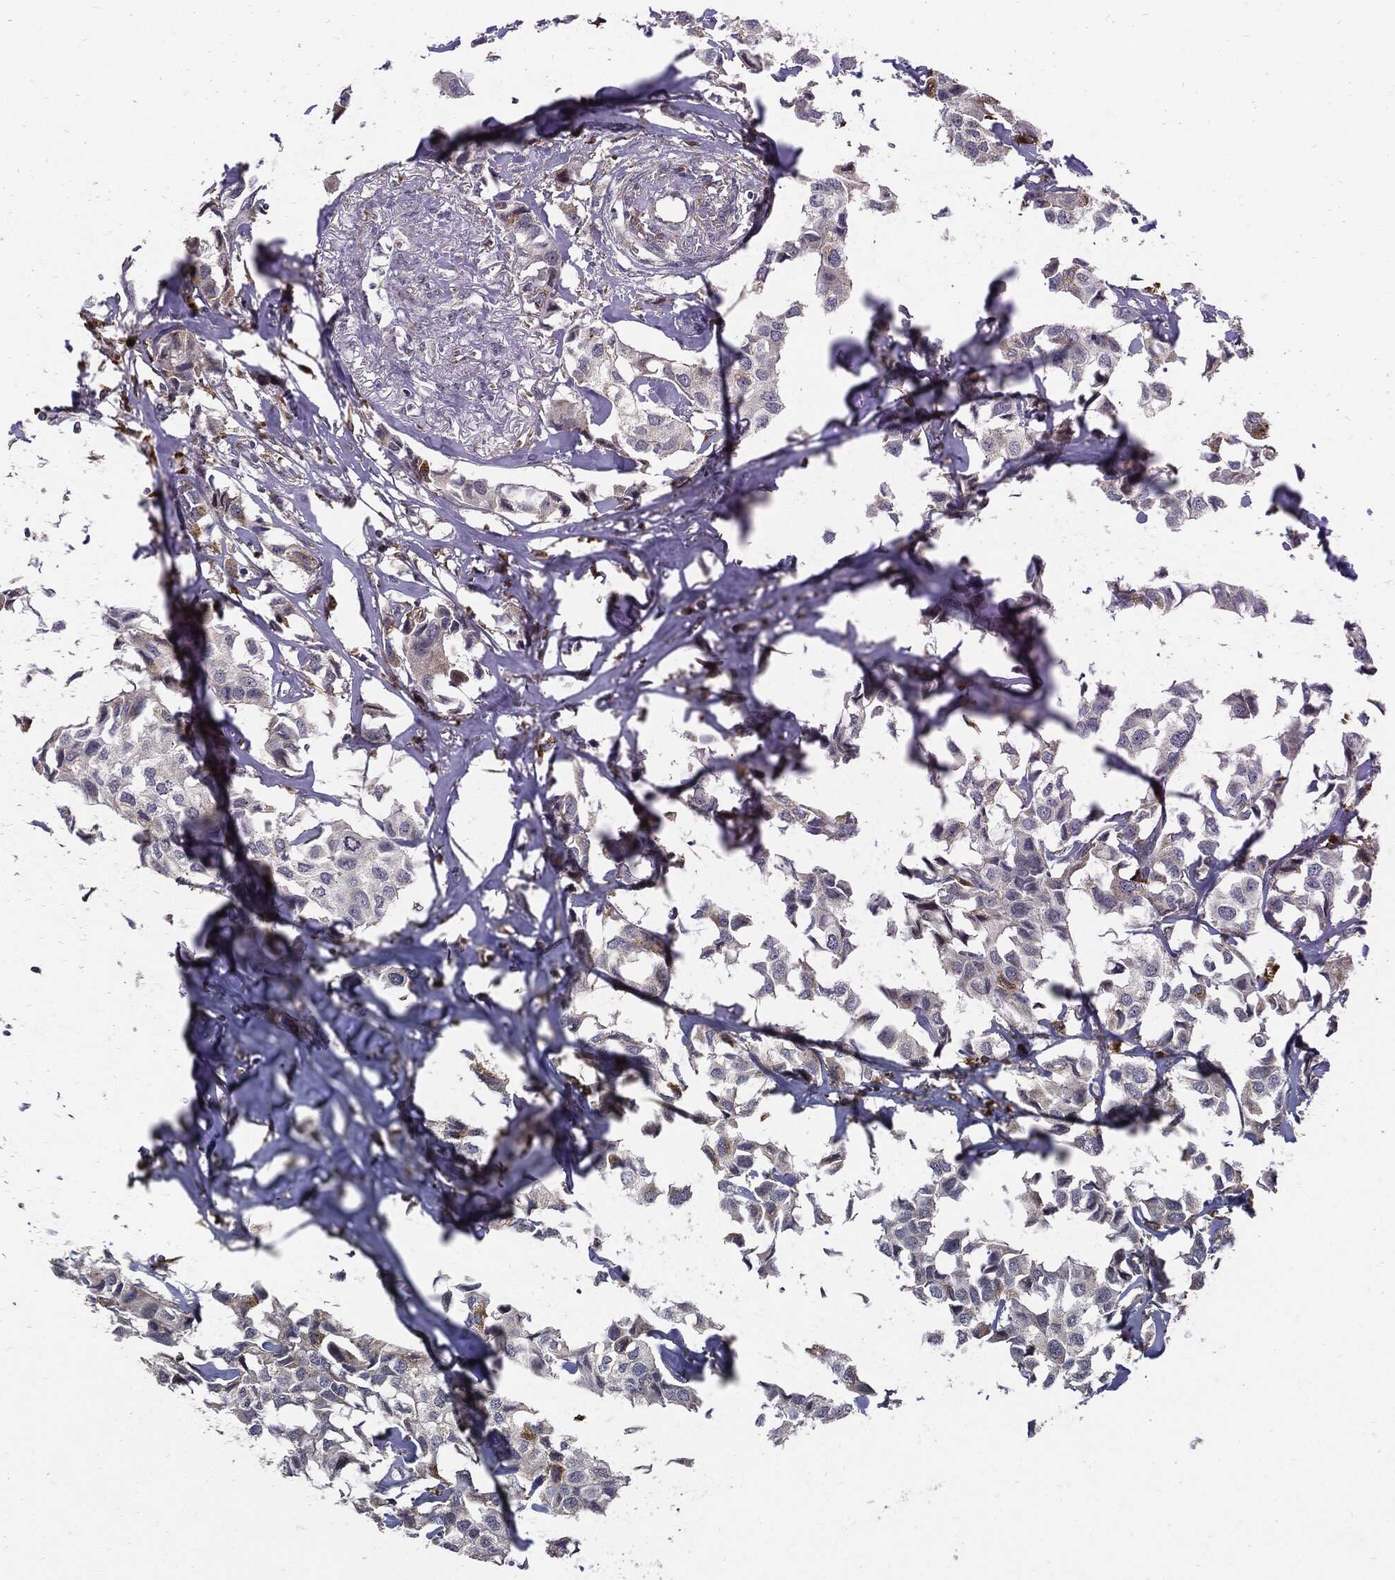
{"staining": {"intensity": "negative", "quantity": "none", "location": "none"}, "tissue": "breast cancer", "cell_type": "Tumor cells", "image_type": "cancer", "snomed": [{"axis": "morphology", "description": "Duct carcinoma"}, {"axis": "topography", "description": "Breast"}], "caption": "Immunohistochemistry (IHC) of breast cancer shows no staining in tumor cells.", "gene": "SLC31A2", "patient": {"sex": "female", "age": 80}}